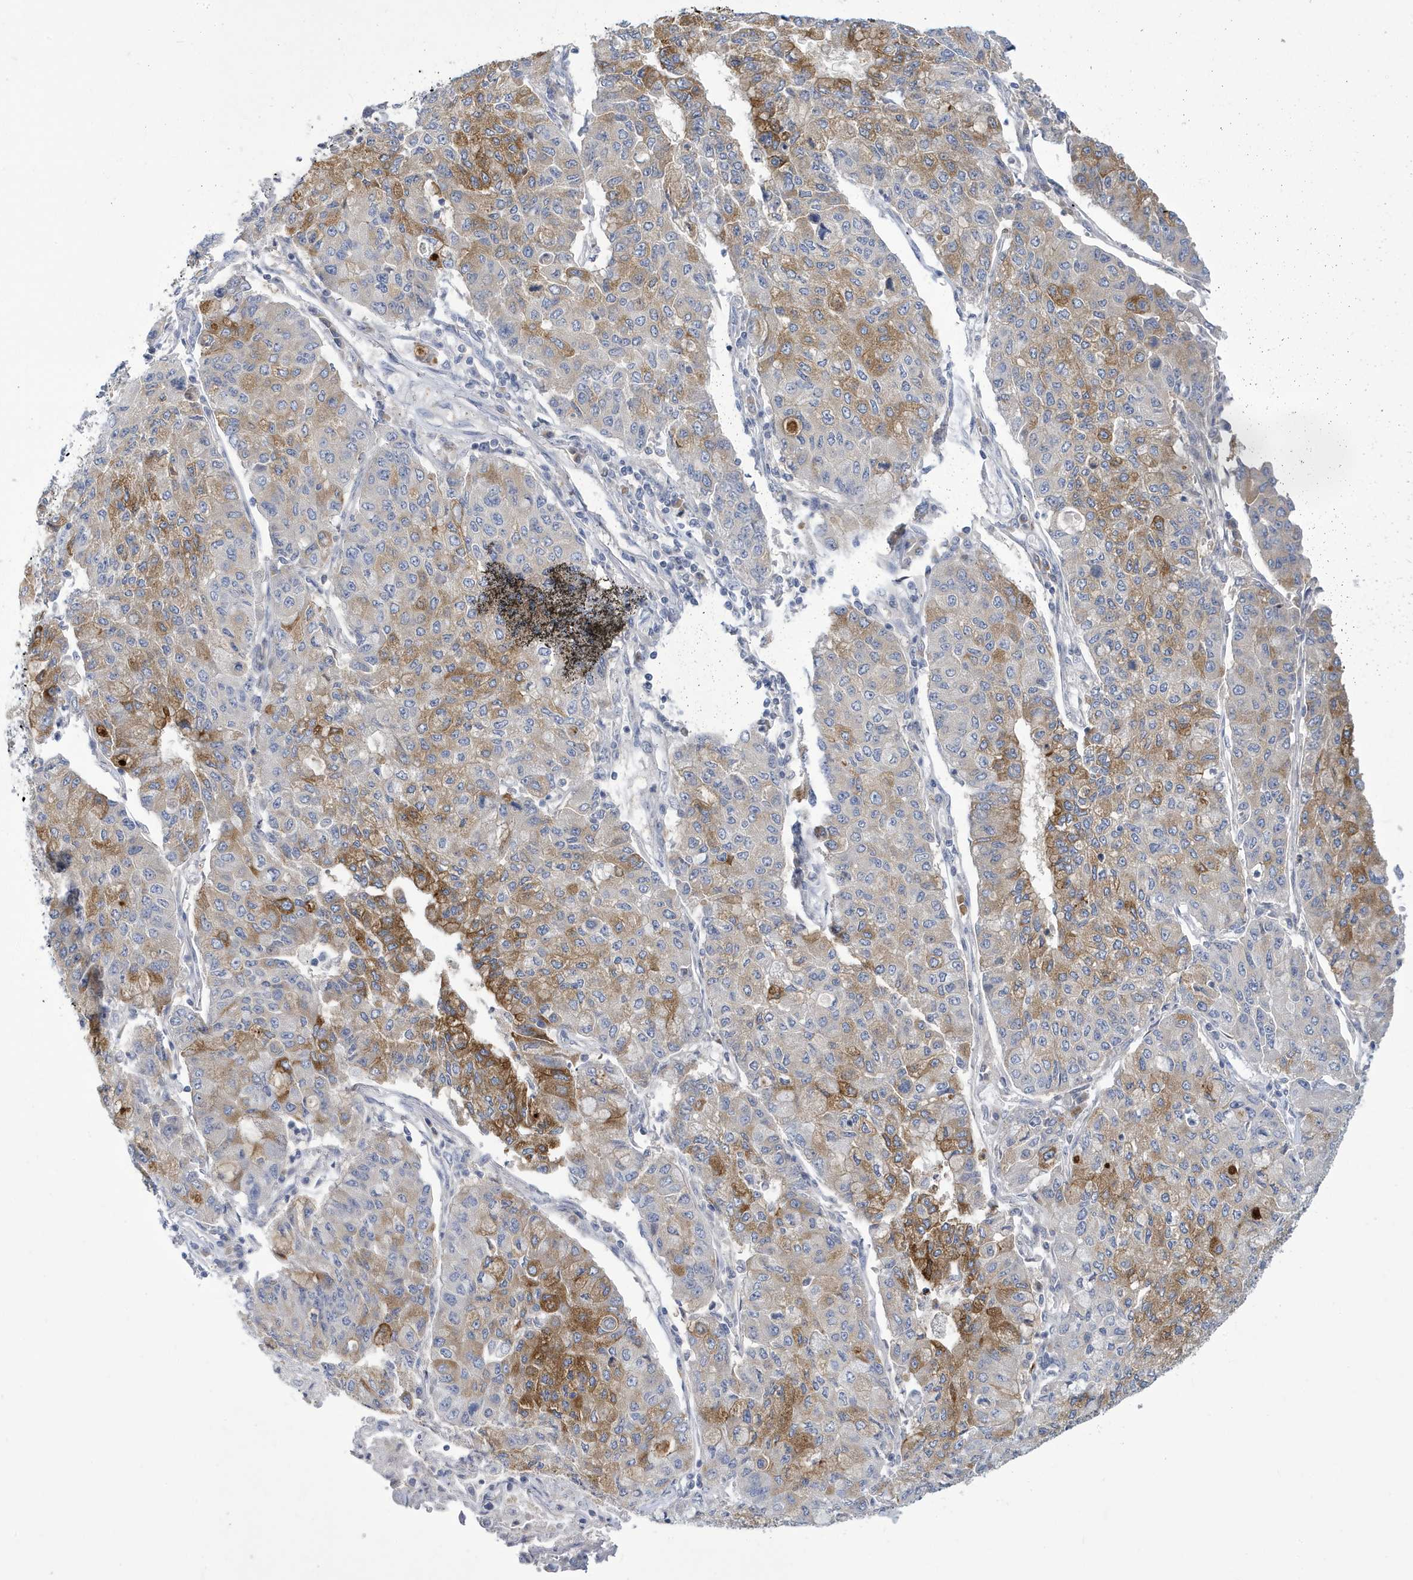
{"staining": {"intensity": "strong", "quantity": "25%-75%", "location": "cytoplasmic/membranous"}, "tissue": "lung cancer", "cell_type": "Tumor cells", "image_type": "cancer", "snomed": [{"axis": "morphology", "description": "Squamous cell carcinoma, NOS"}, {"axis": "topography", "description": "Lung"}], "caption": "Tumor cells display high levels of strong cytoplasmic/membranous positivity in about 25%-75% of cells in lung squamous cell carcinoma. The staining was performed using DAB (3,3'-diaminobenzidine) to visualize the protein expression in brown, while the nuclei were stained in blue with hematoxylin (Magnification: 20x).", "gene": "ZNF654", "patient": {"sex": "male", "age": 74}}